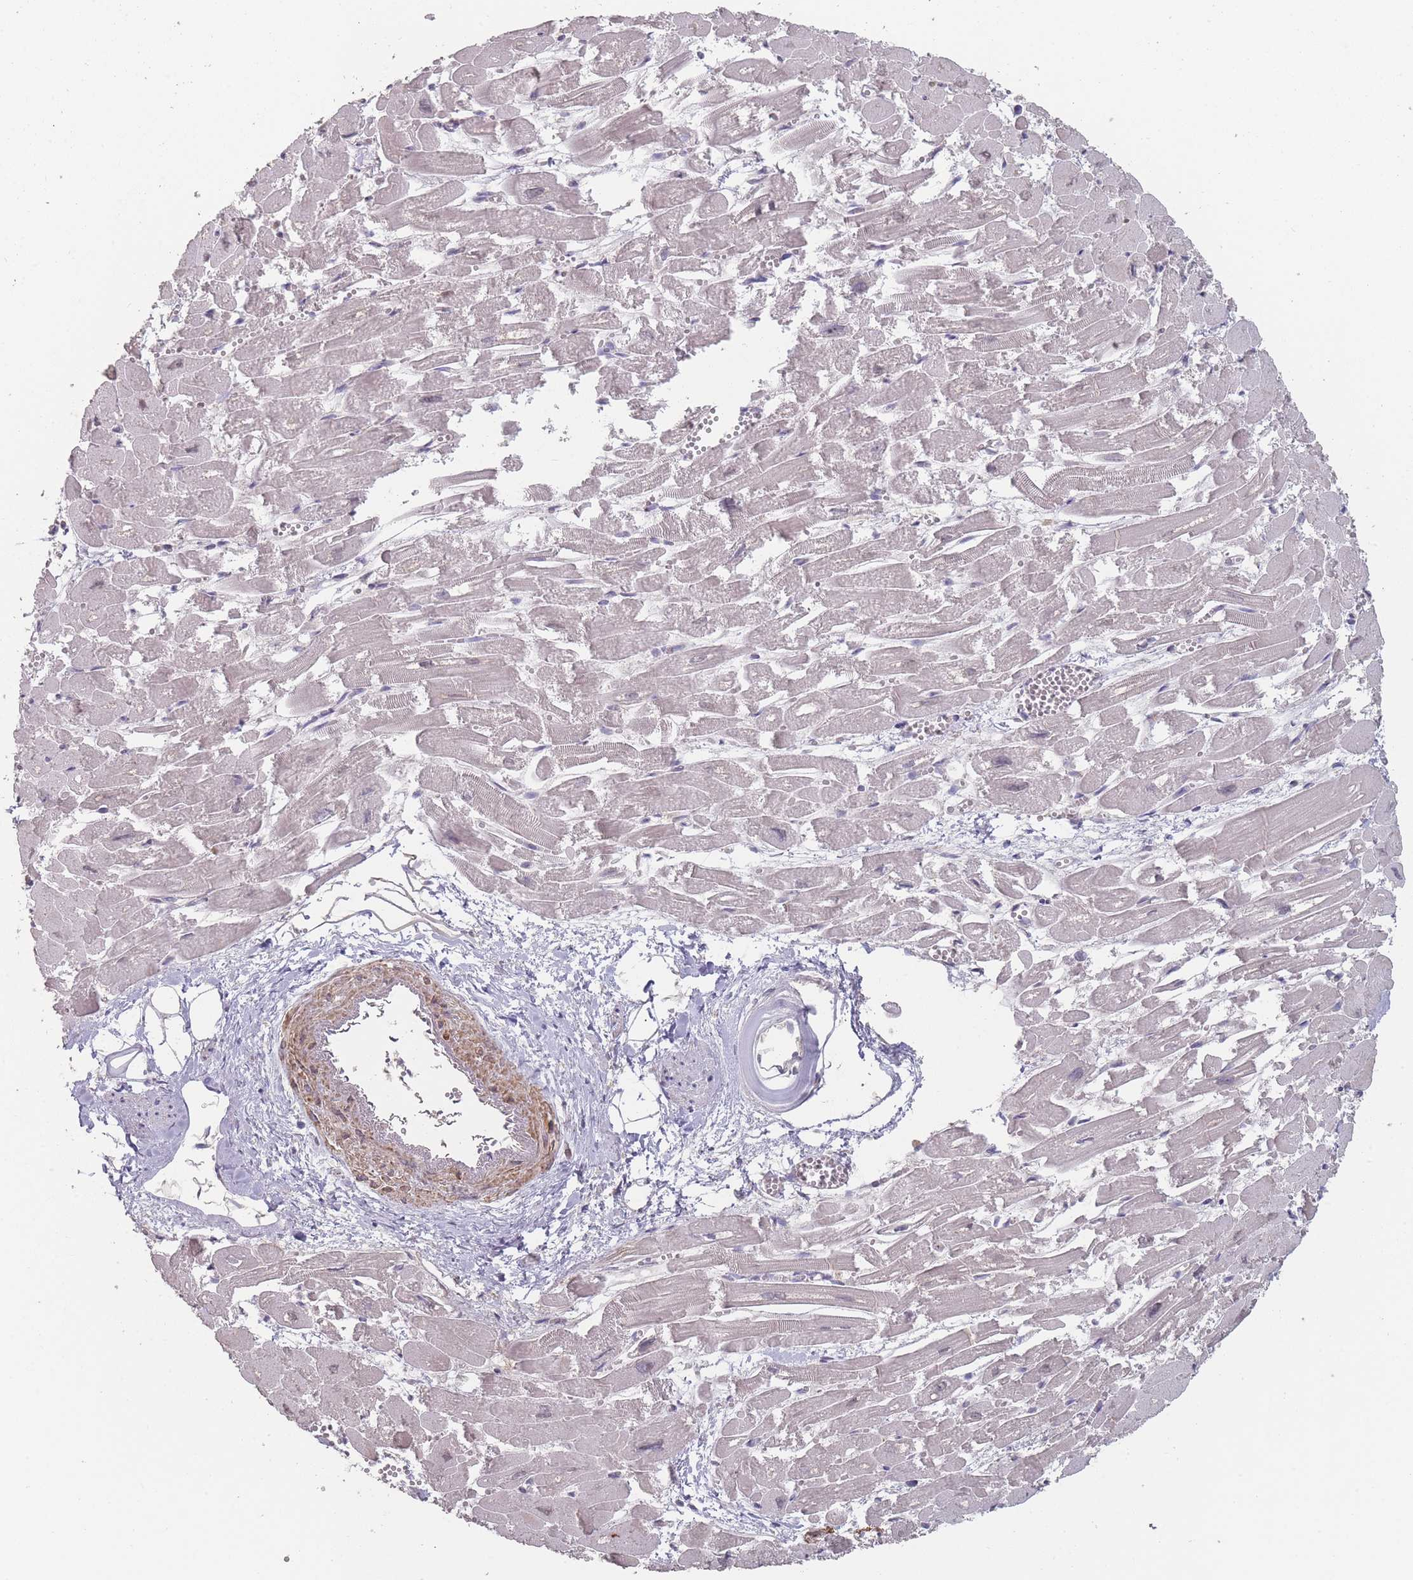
{"staining": {"intensity": "weak", "quantity": "25%-75%", "location": "cytoplasmic/membranous,nuclear"}, "tissue": "heart muscle", "cell_type": "Cardiomyocytes", "image_type": "normal", "snomed": [{"axis": "morphology", "description": "Normal tissue, NOS"}, {"axis": "topography", "description": "Heart"}], "caption": "A low amount of weak cytoplasmic/membranous,nuclear staining is present in about 25%-75% of cardiomyocytes in unremarkable heart muscle.", "gene": "ERCC6L", "patient": {"sex": "male", "age": 54}}